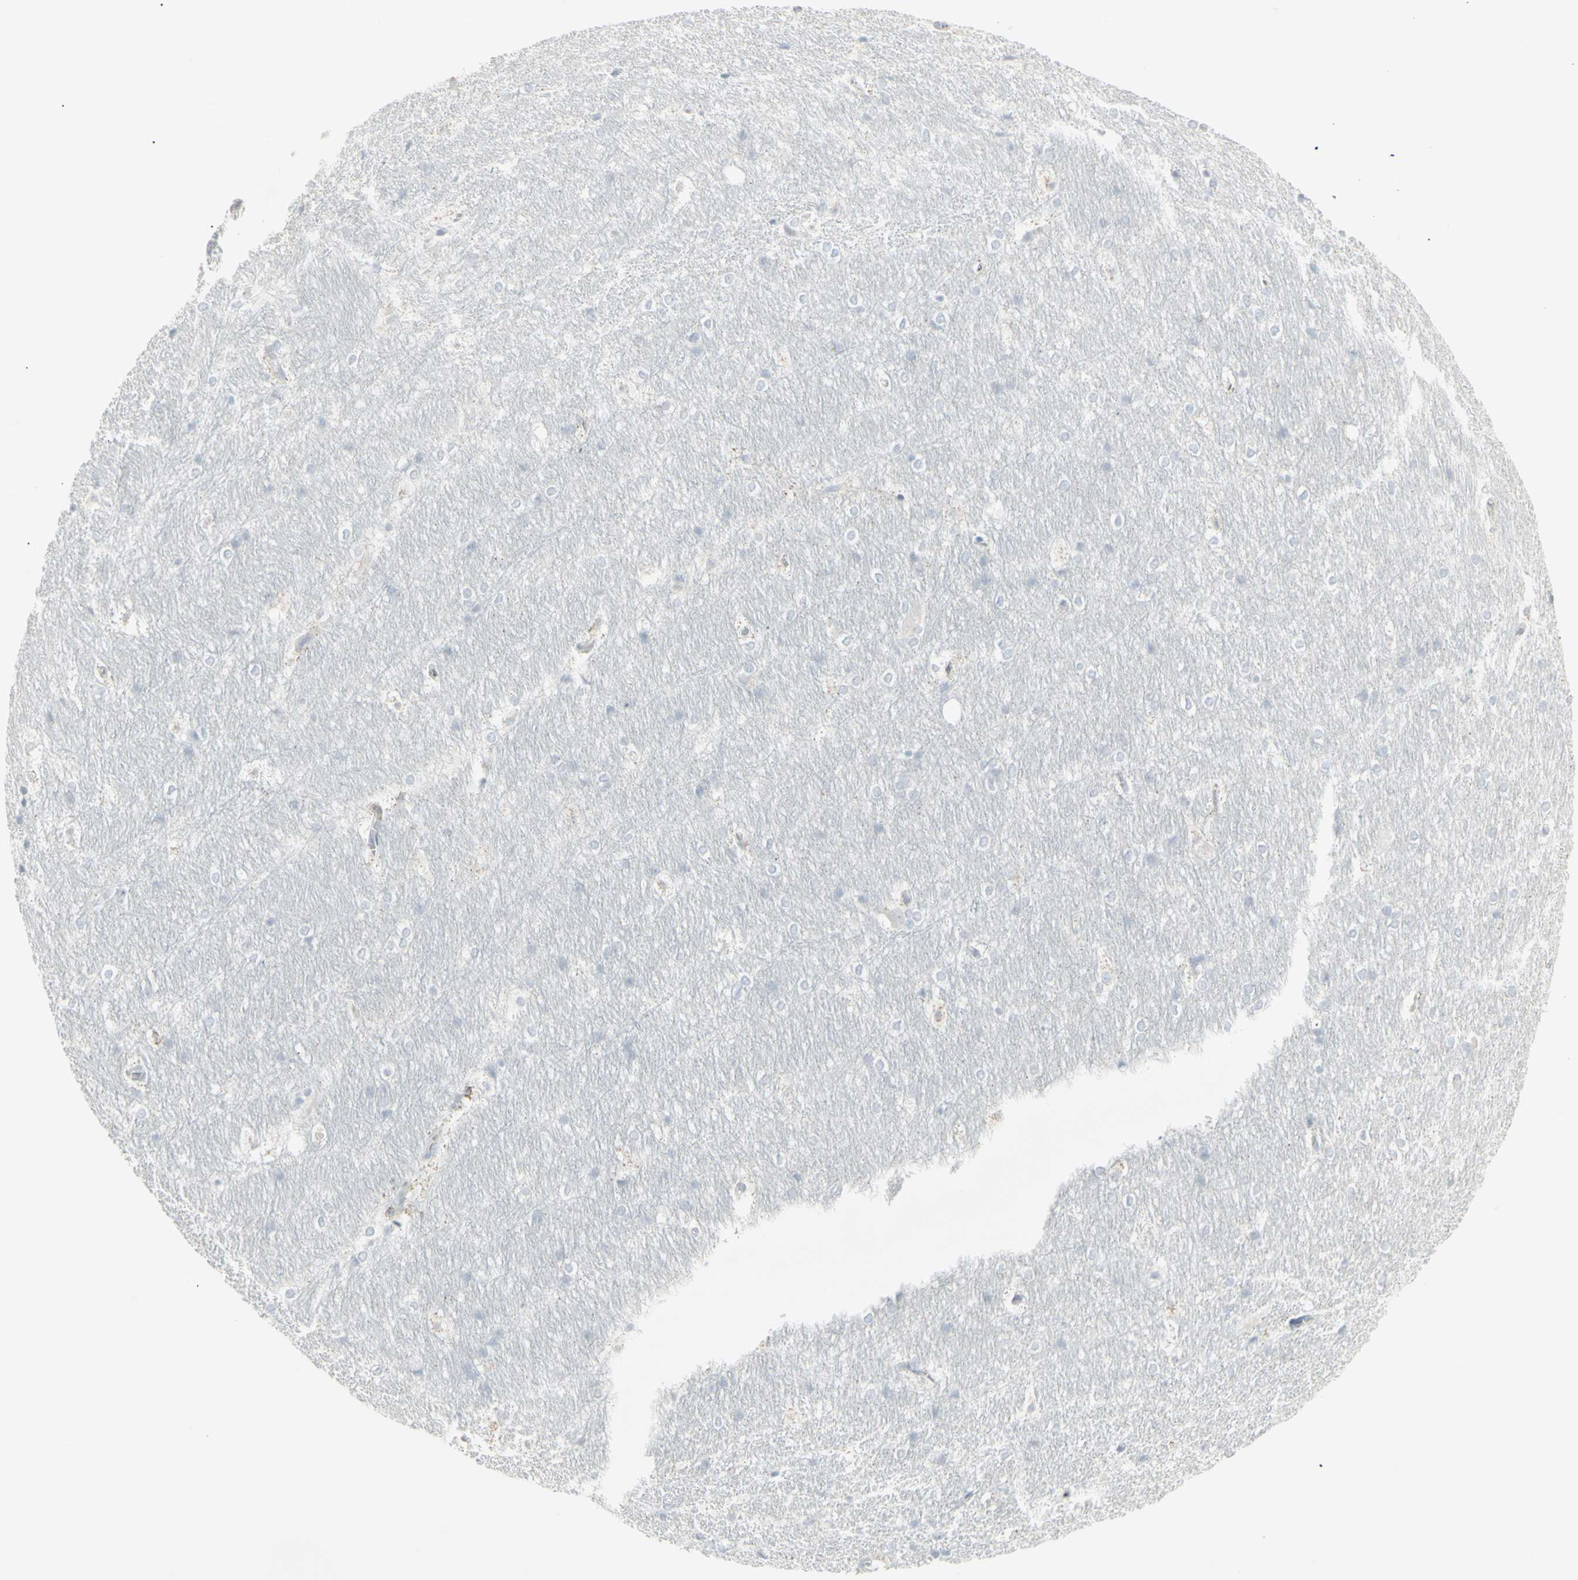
{"staining": {"intensity": "negative", "quantity": "none", "location": "none"}, "tissue": "hippocampus", "cell_type": "Glial cells", "image_type": "normal", "snomed": [{"axis": "morphology", "description": "Normal tissue, NOS"}, {"axis": "topography", "description": "Hippocampus"}], "caption": "High power microscopy histopathology image of an IHC histopathology image of unremarkable hippocampus, revealing no significant positivity in glial cells.", "gene": "YBX2", "patient": {"sex": "female", "age": 19}}